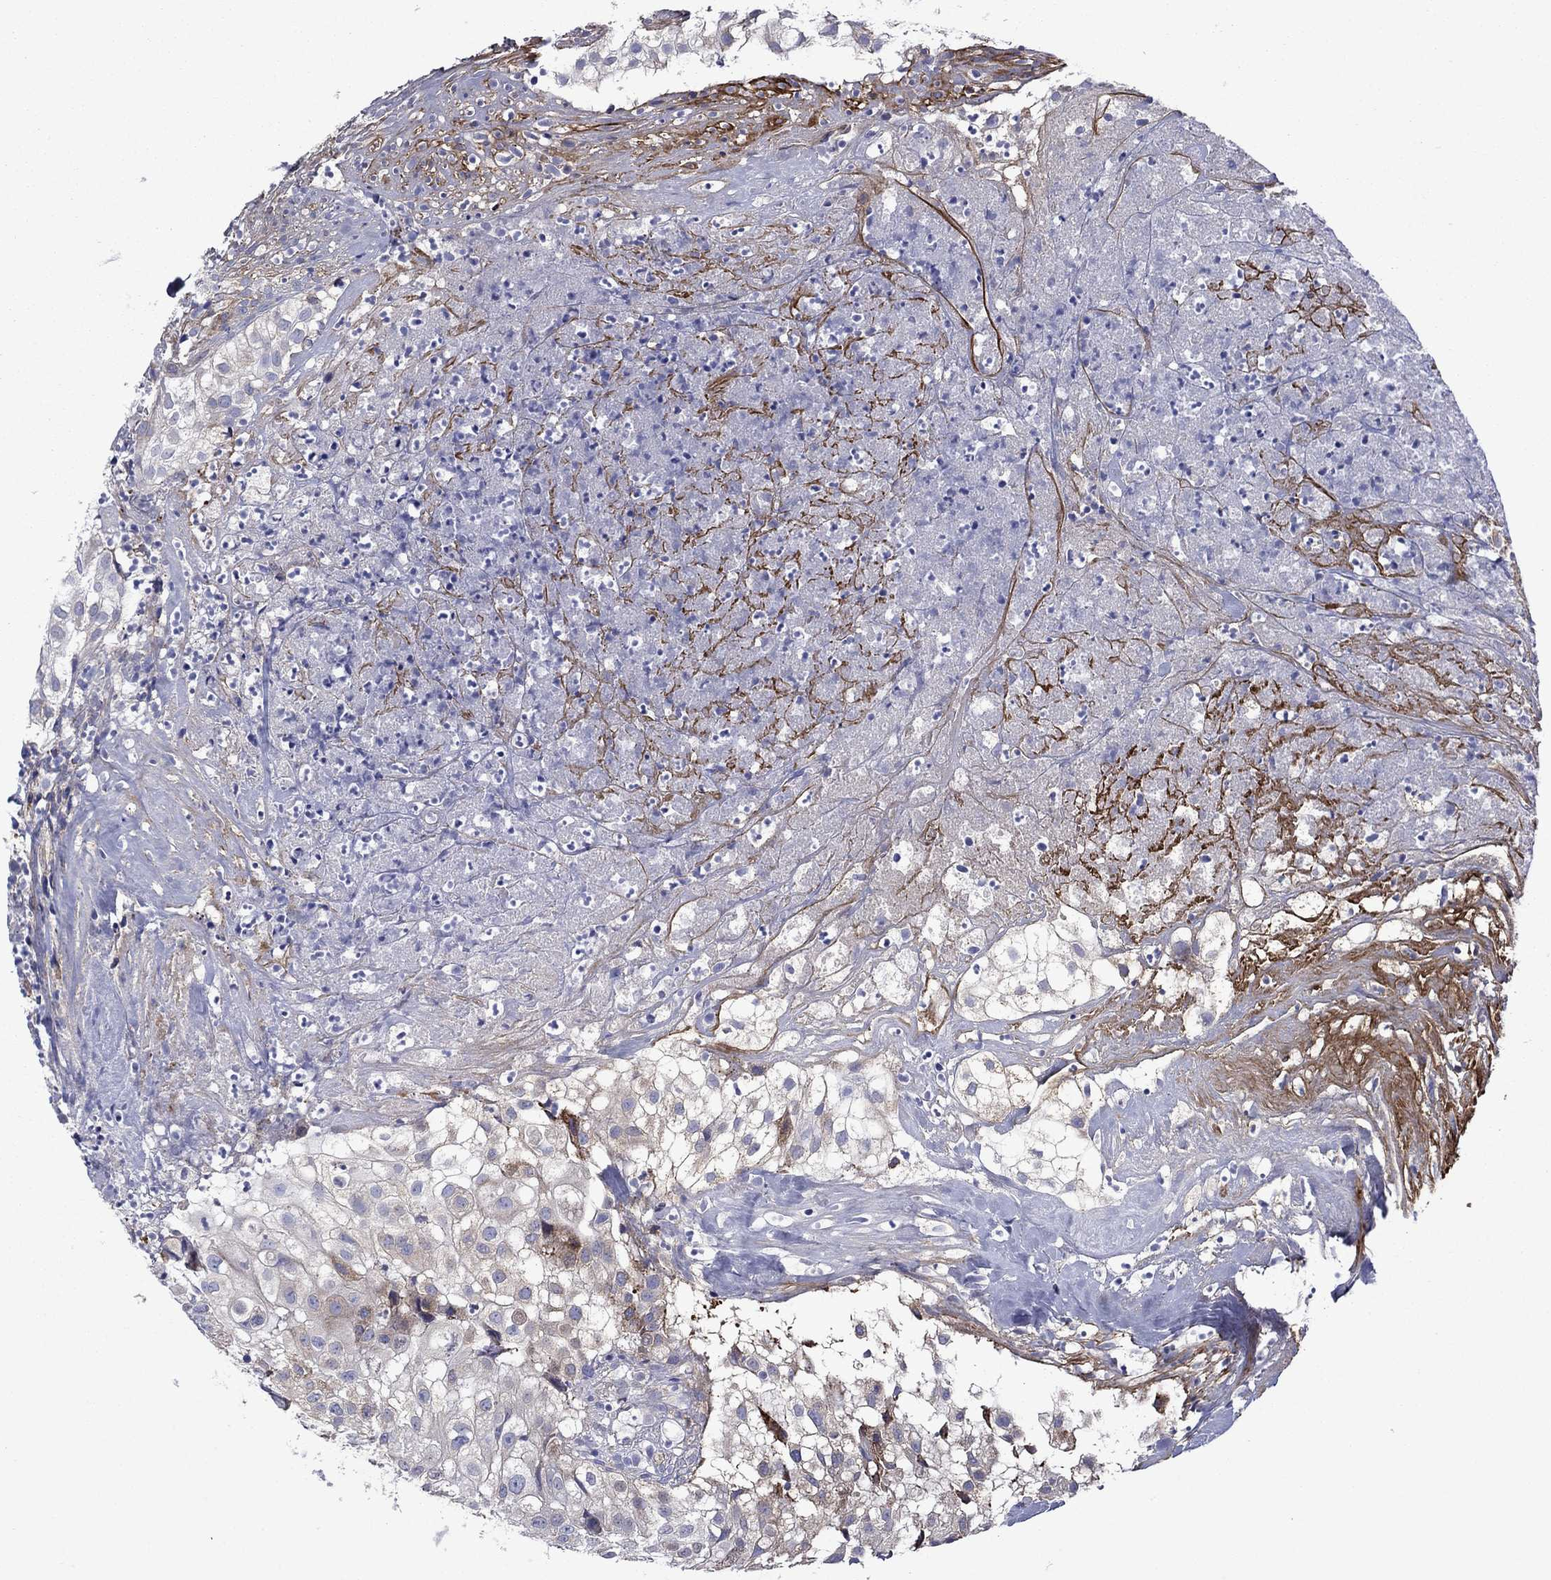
{"staining": {"intensity": "negative", "quantity": "none", "location": "none"}, "tissue": "urothelial cancer", "cell_type": "Tumor cells", "image_type": "cancer", "snomed": [{"axis": "morphology", "description": "Urothelial carcinoma, High grade"}, {"axis": "topography", "description": "Urinary bladder"}], "caption": "High power microscopy photomicrograph of an immunohistochemistry histopathology image of urothelial cancer, revealing no significant expression in tumor cells.", "gene": "HSPG2", "patient": {"sex": "female", "age": 79}}